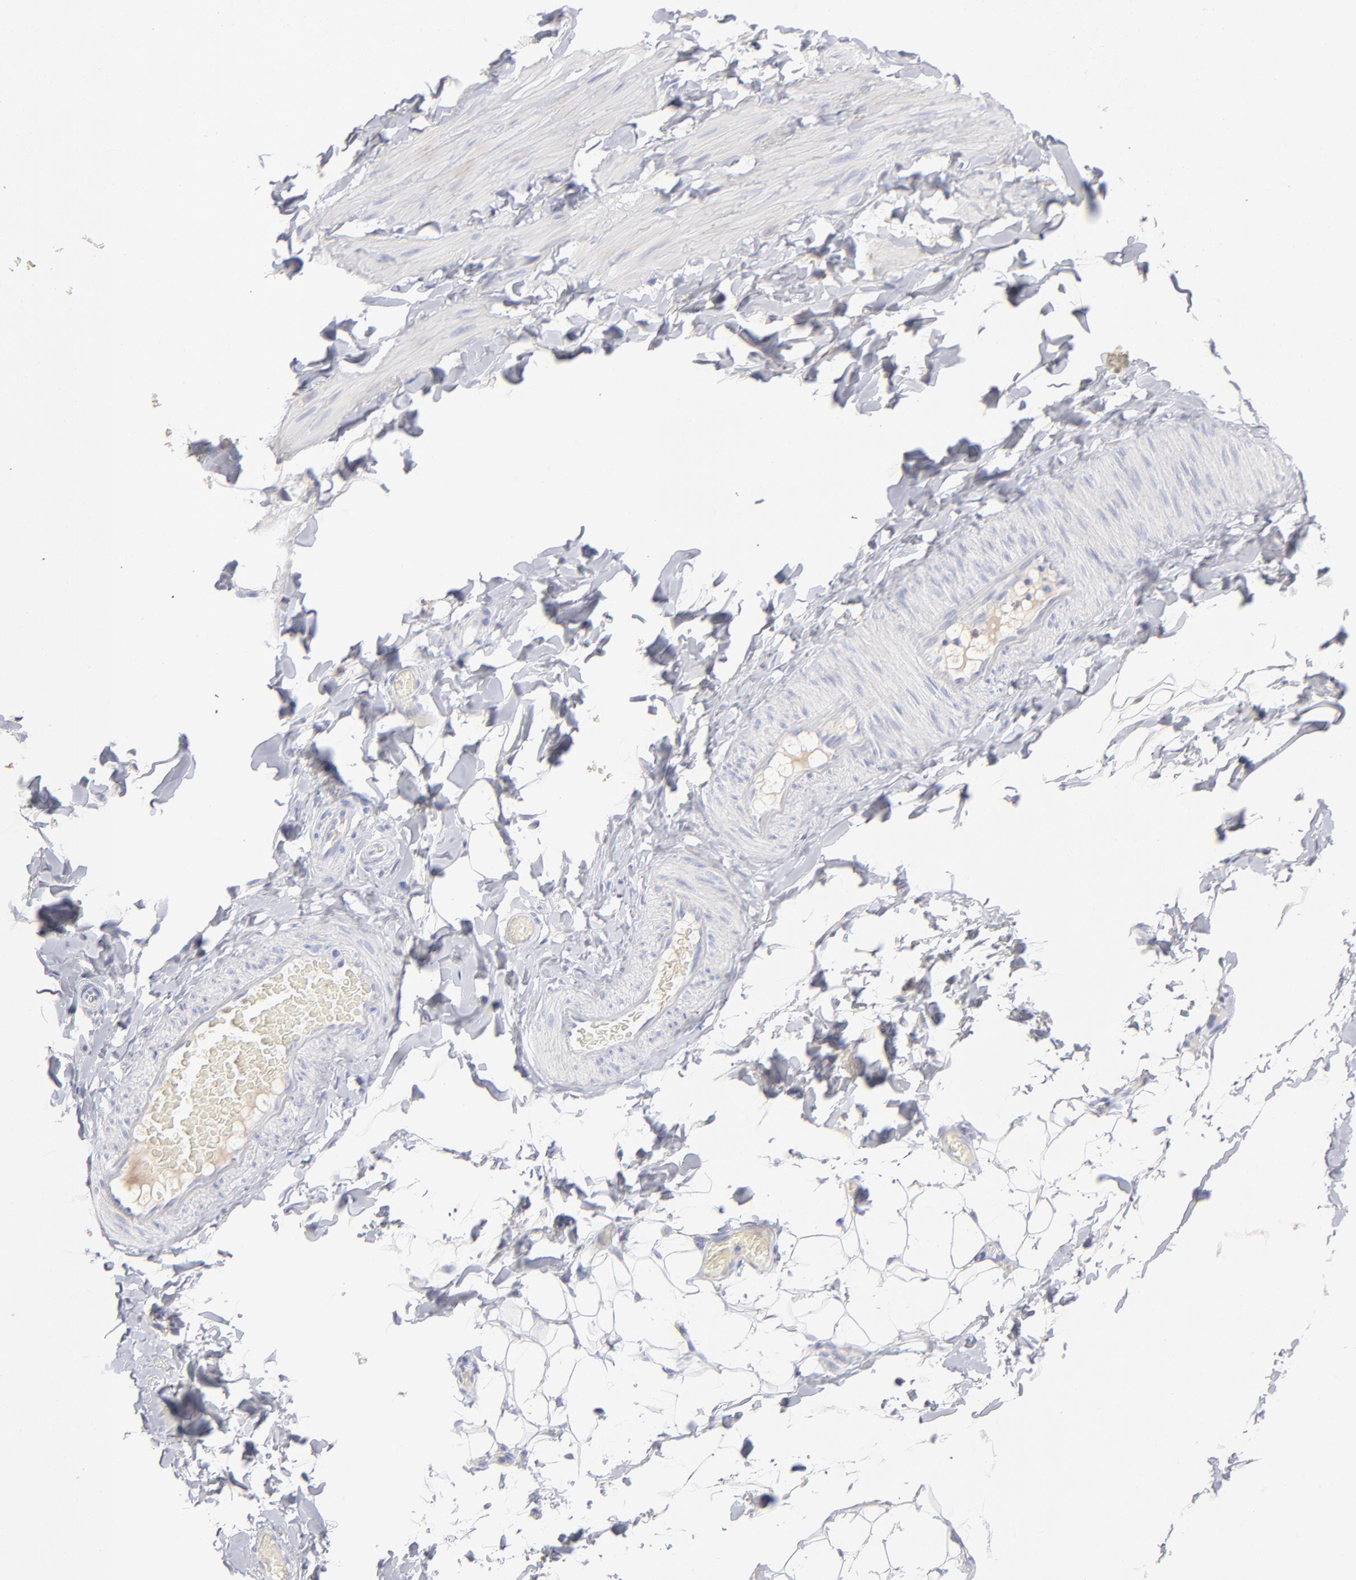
{"staining": {"intensity": "negative", "quantity": "none", "location": "none"}, "tissue": "adipose tissue", "cell_type": "Adipocytes", "image_type": "normal", "snomed": [{"axis": "morphology", "description": "Normal tissue, NOS"}, {"axis": "topography", "description": "Soft tissue"}], "caption": "This is an immunohistochemistry image of normal adipose tissue. There is no staining in adipocytes.", "gene": "HP", "patient": {"sex": "male", "age": 26}}